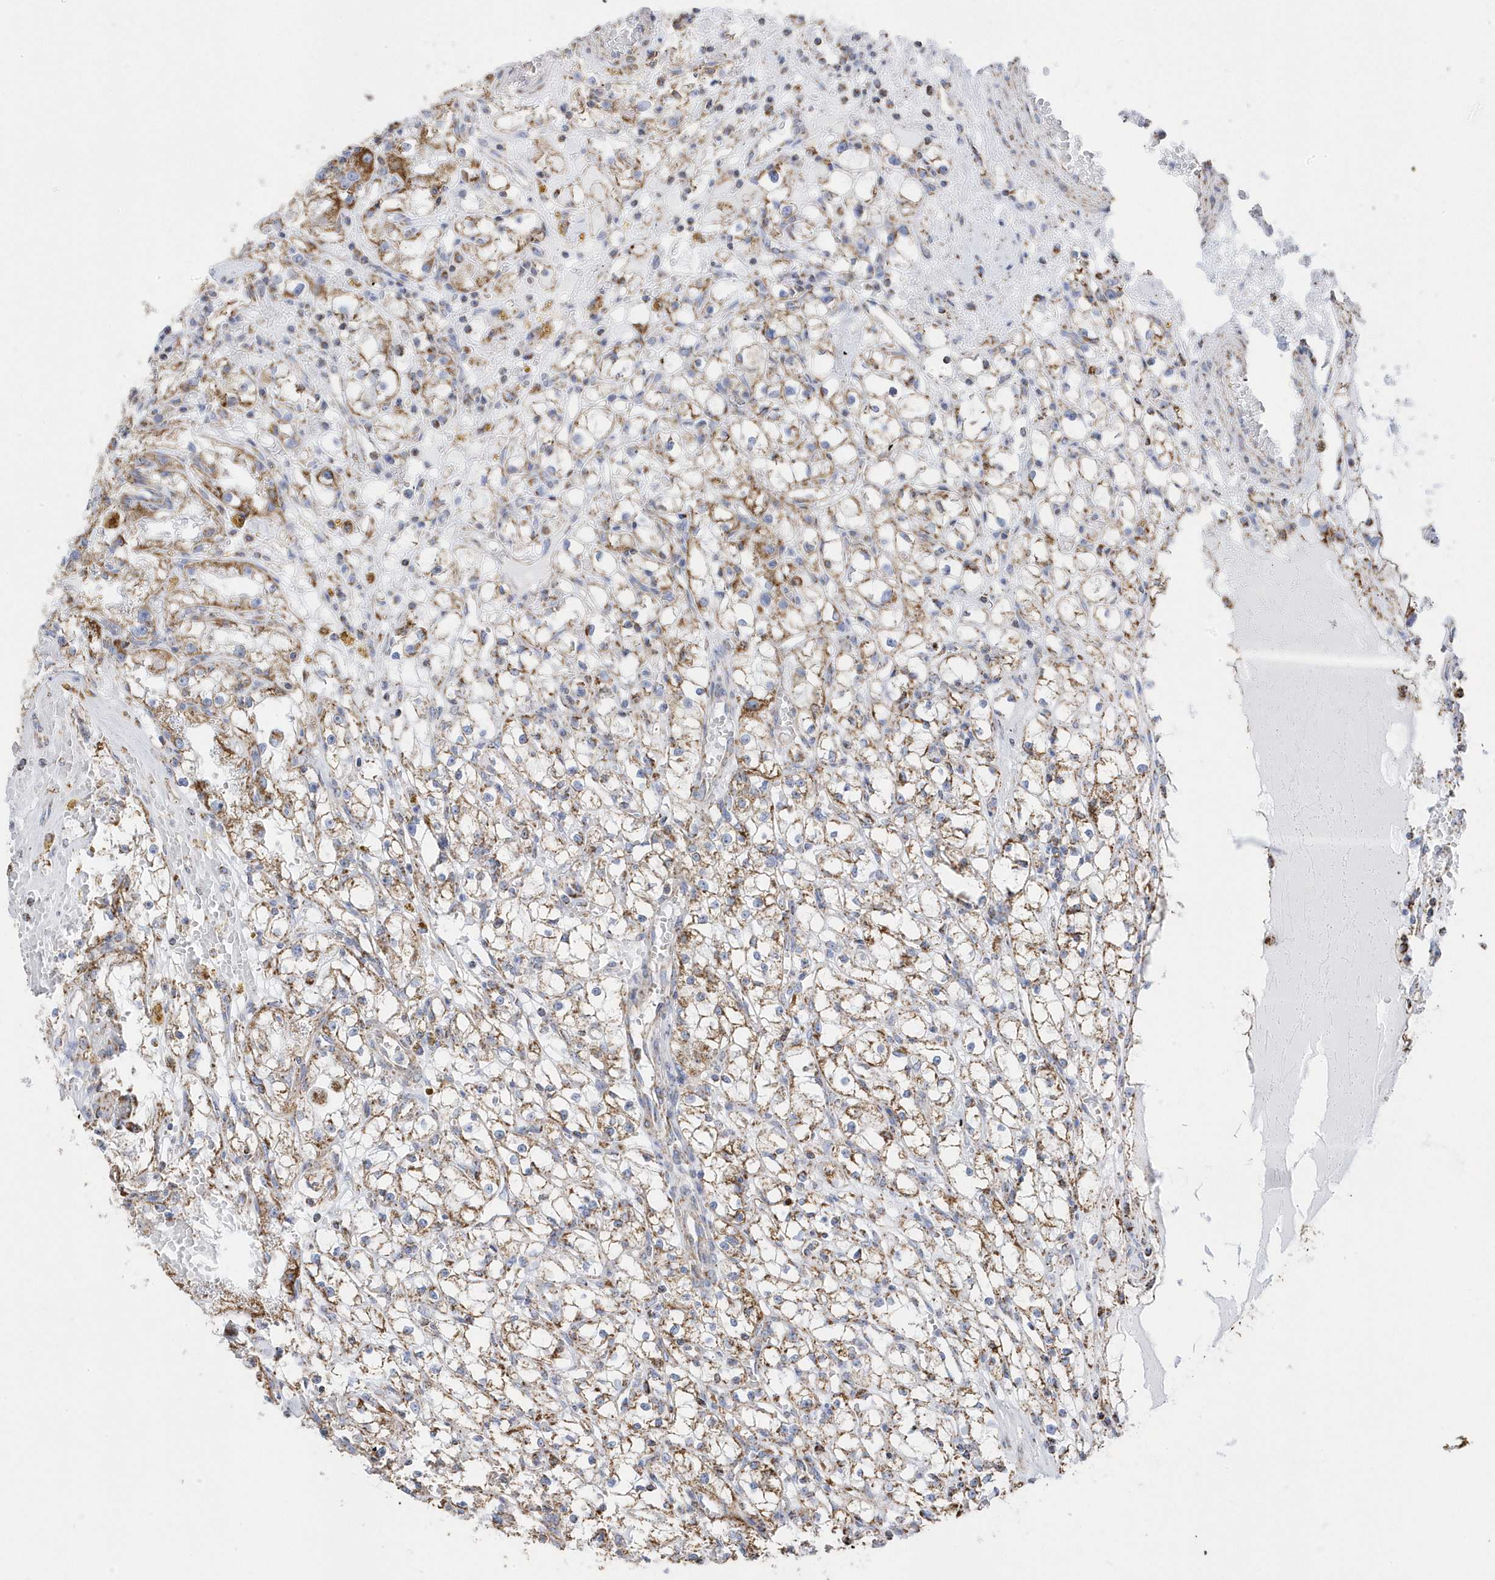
{"staining": {"intensity": "moderate", "quantity": "25%-75%", "location": "cytoplasmic/membranous"}, "tissue": "renal cancer", "cell_type": "Tumor cells", "image_type": "cancer", "snomed": [{"axis": "morphology", "description": "Adenocarcinoma, NOS"}, {"axis": "topography", "description": "Kidney"}], "caption": "An image of renal adenocarcinoma stained for a protein reveals moderate cytoplasmic/membranous brown staining in tumor cells. The staining was performed using DAB to visualize the protein expression in brown, while the nuclei were stained in blue with hematoxylin (Magnification: 20x).", "gene": "GTPBP8", "patient": {"sex": "male", "age": 56}}